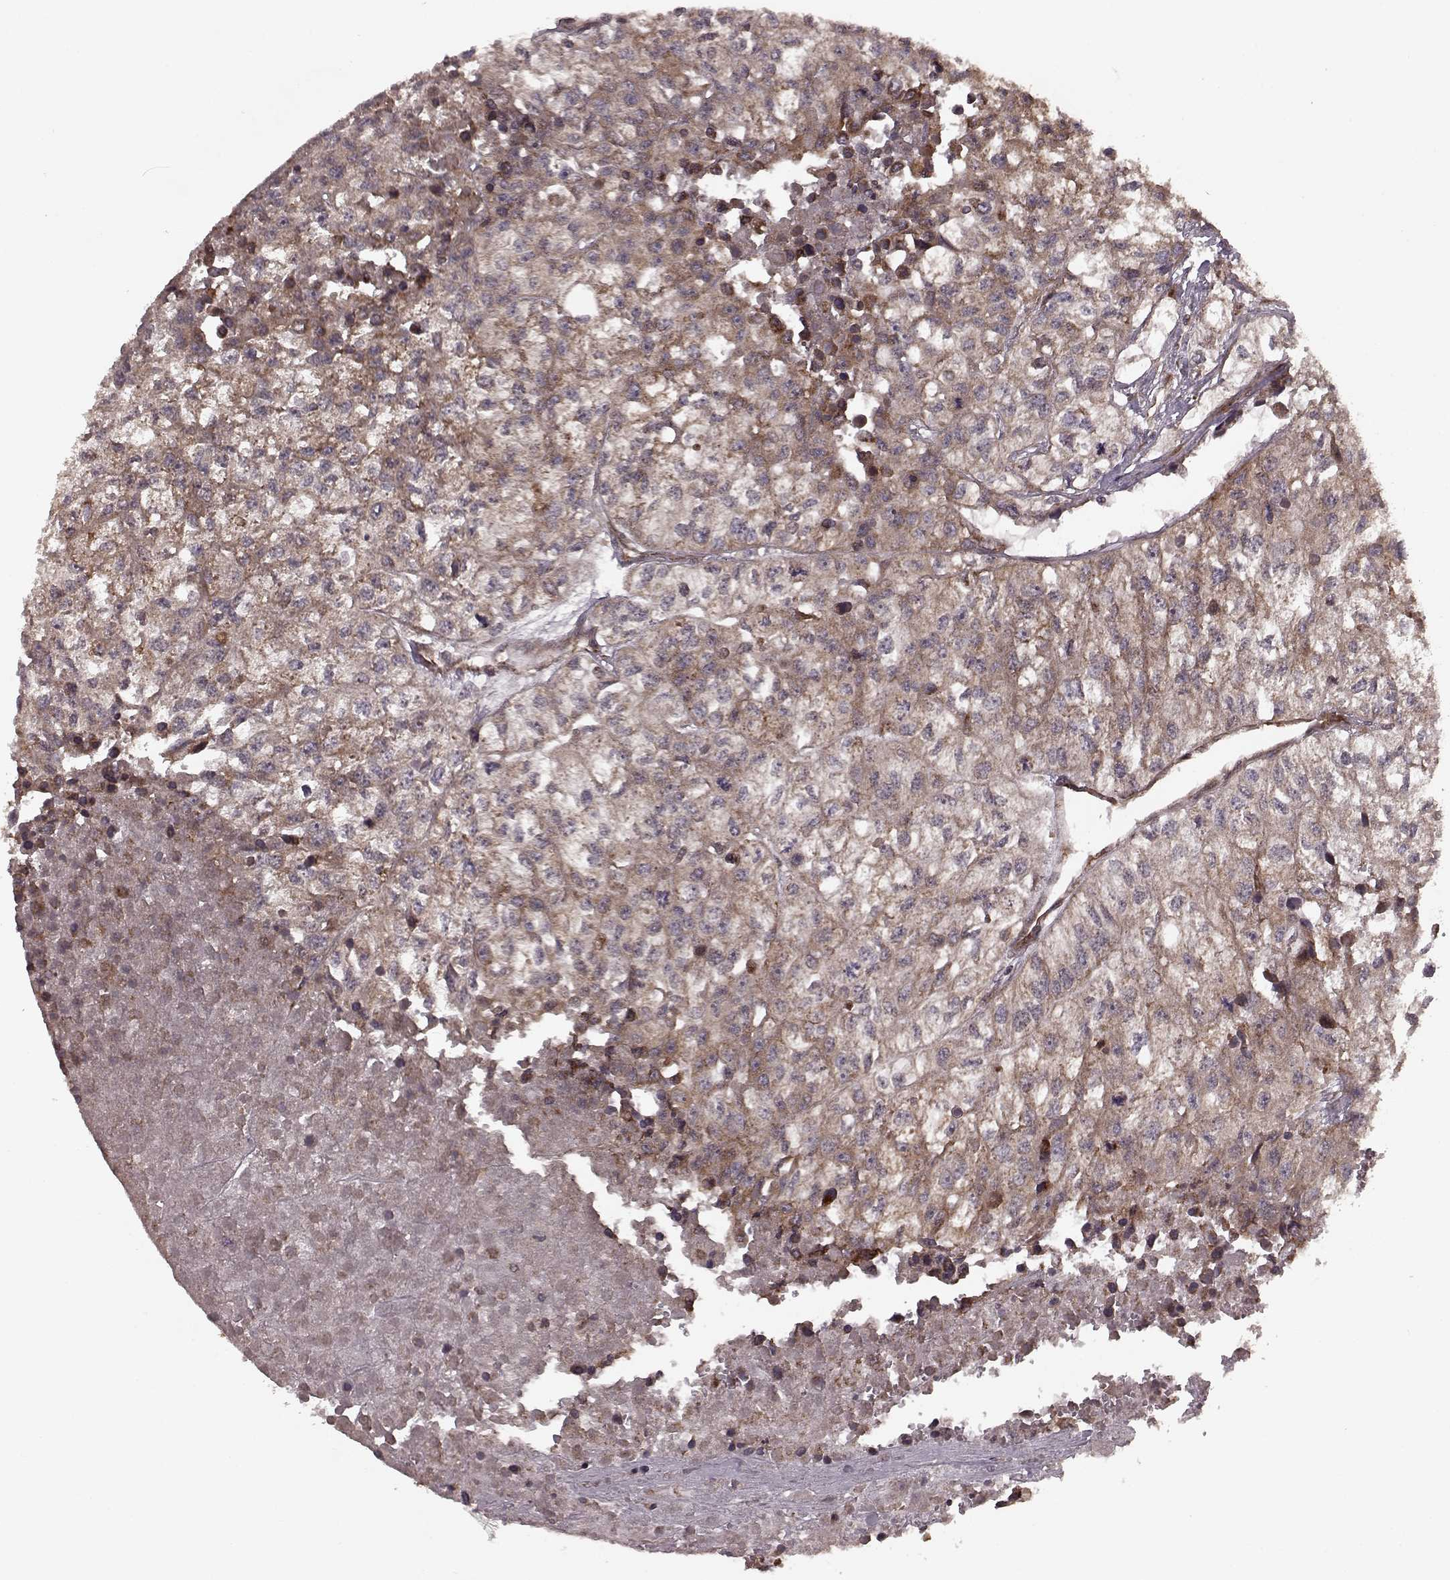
{"staining": {"intensity": "moderate", "quantity": ">75%", "location": "cytoplasmic/membranous"}, "tissue": "renal cancer", "cell_type": "Tumor cells", "image_type": "cancer", "snomed": [{"axis": "morphology", "description": "Adenocarcinoma, NOS"}, {"axis": "topography", "description": "Kidney"}], "caption": "Immunohistochemical staining of renal cancer (adenocarcinoma) shows medium levels of moderate cytoplasmic/membranous protein positivity in approximately >75% of tumor cells. The protein of interest is shown in brown color, while the nuclei are stained blue.", "gene": "AGPAT1", "patient": {"sex": "male", "age": 56}}